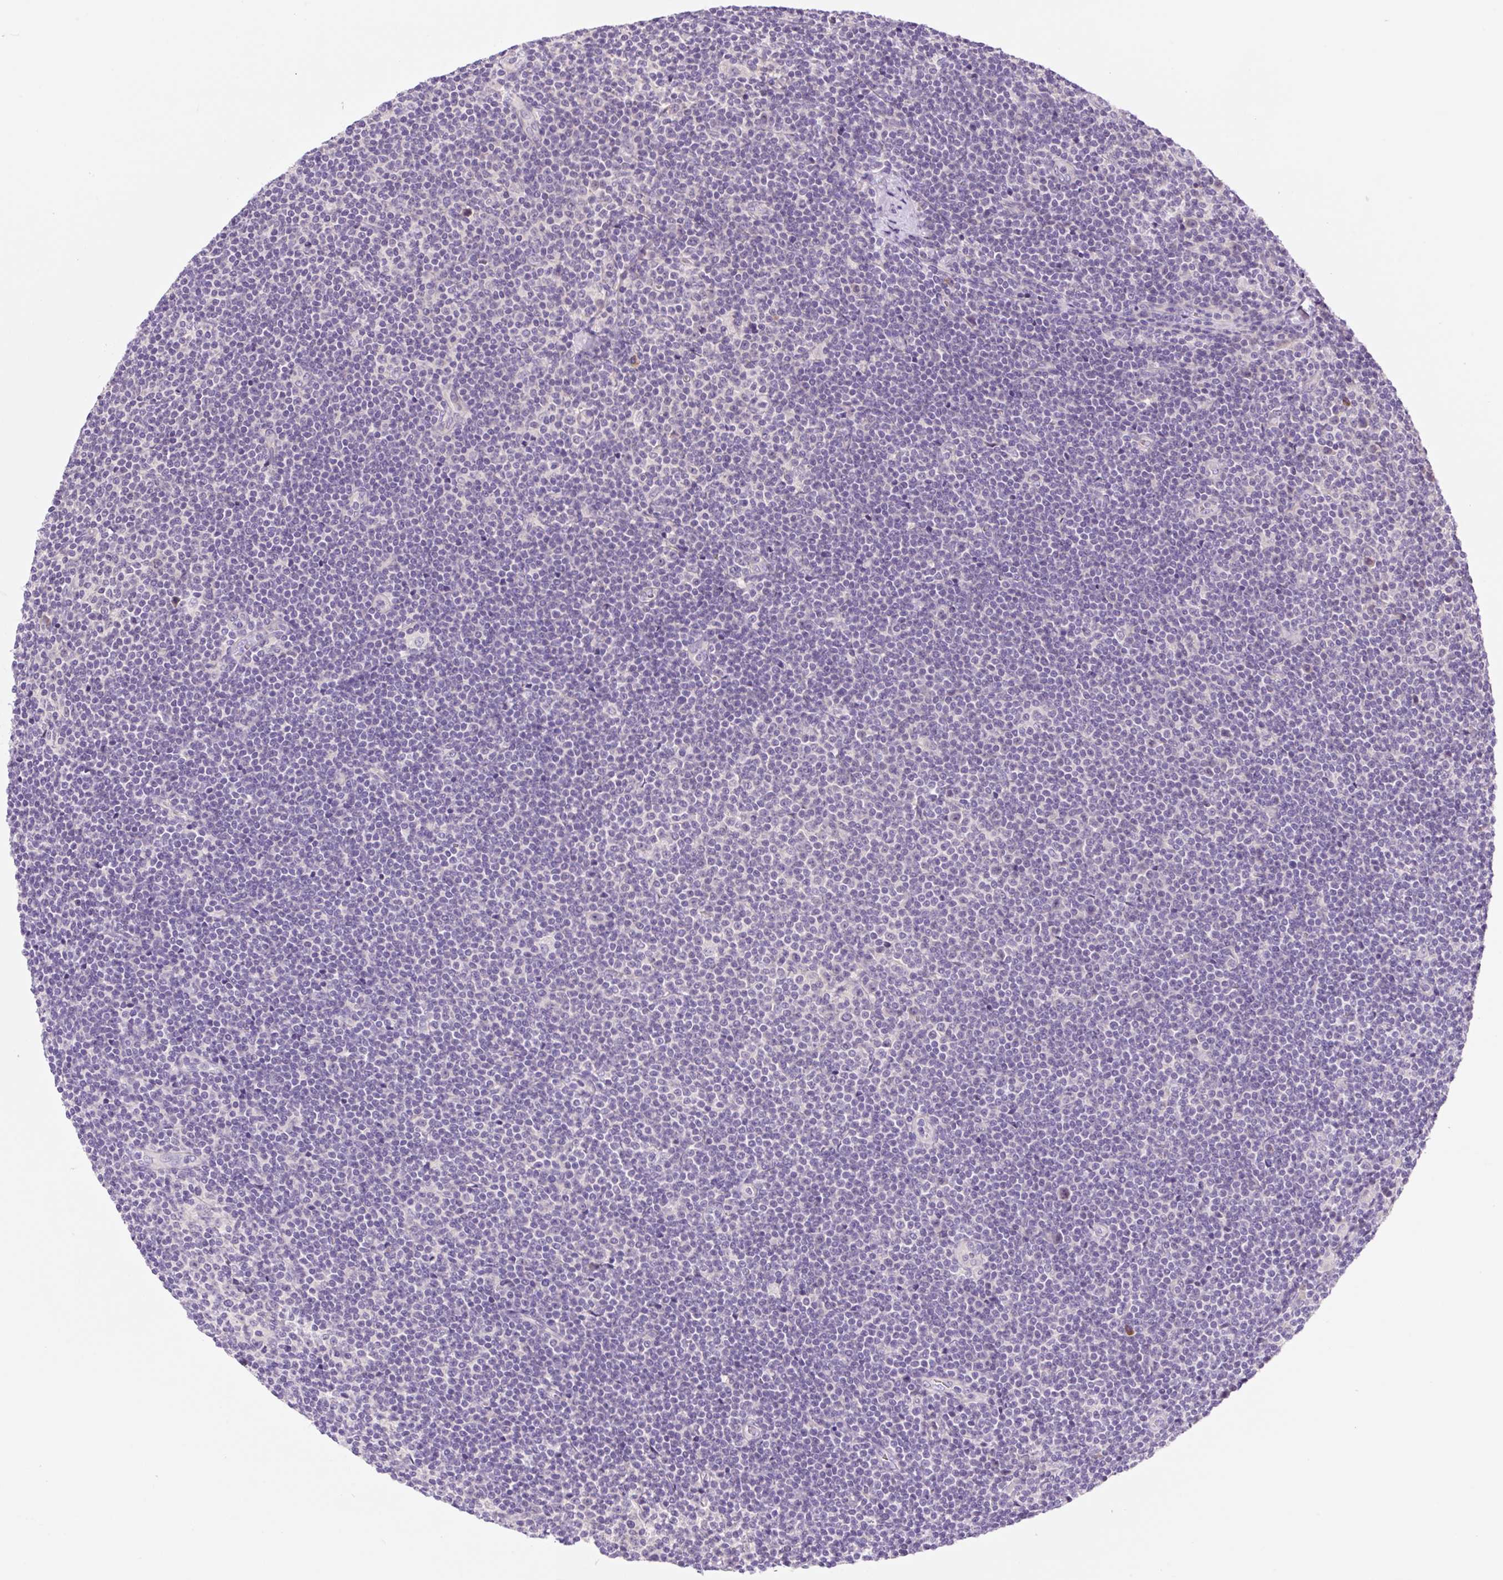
{"staining": {"intensity": "negative", "quantity": "none", "location": "none"}, "tissue": "lymphoma", "cell_type": "Tumor cells", "image_type": "cancer", "snomed": [{"axis": "morphology", "description": "Malignant lymphoma, non-Hodgkin's type, Low grade"}, {"axis": "topography", "description": "Lymph node"}], "caption": "Tumor cells show no significant protein expression in malignant lymphoma, non-Hodgkin's type (low-grade).", "gene": "CELF6", "patient": {"sex": "male", "age": 48}}